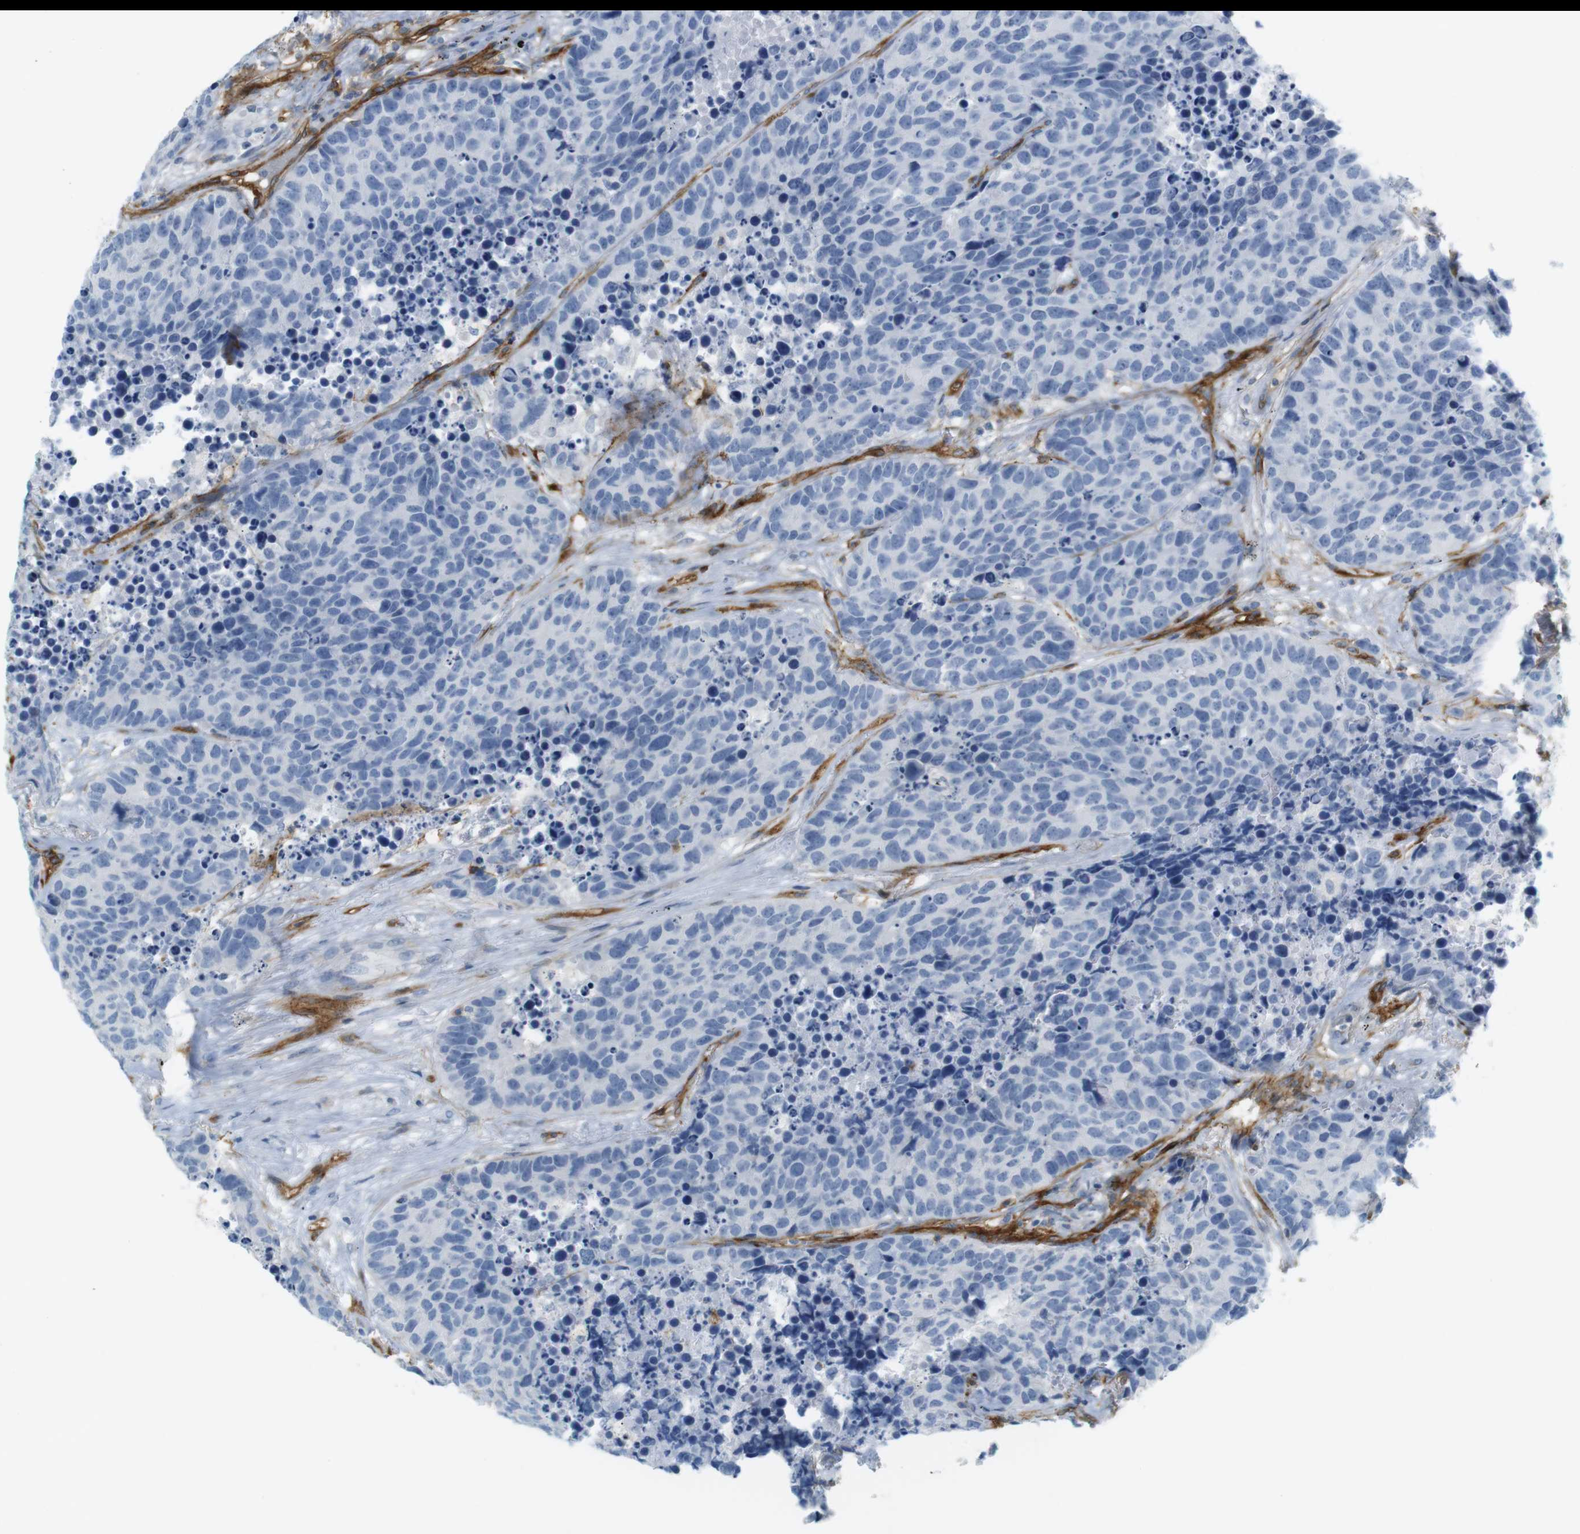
{"staining": {"intensity": "negative", "quantity": "none", "location": "none"}, "tissue": "carcinoid", "cell_type": "Tumor cells", "image_type": "cancer", "snomed": [{"axis": "morphology", "description": "Carcinoid, malignant, NOS"}, {"axis": "topography", "description": "Lung"}], "caption": "Protein analysis of malignant carcinoid displays no significant staining in tumor cells. (Stains: DAB (3,3'-diaminobenzidine) IHC with hematoxylin counter stain, Microscopy: brightfield microscopy at high magnification).", "gene": "F2R", "patient": {"sex": "male", "age": 60}}